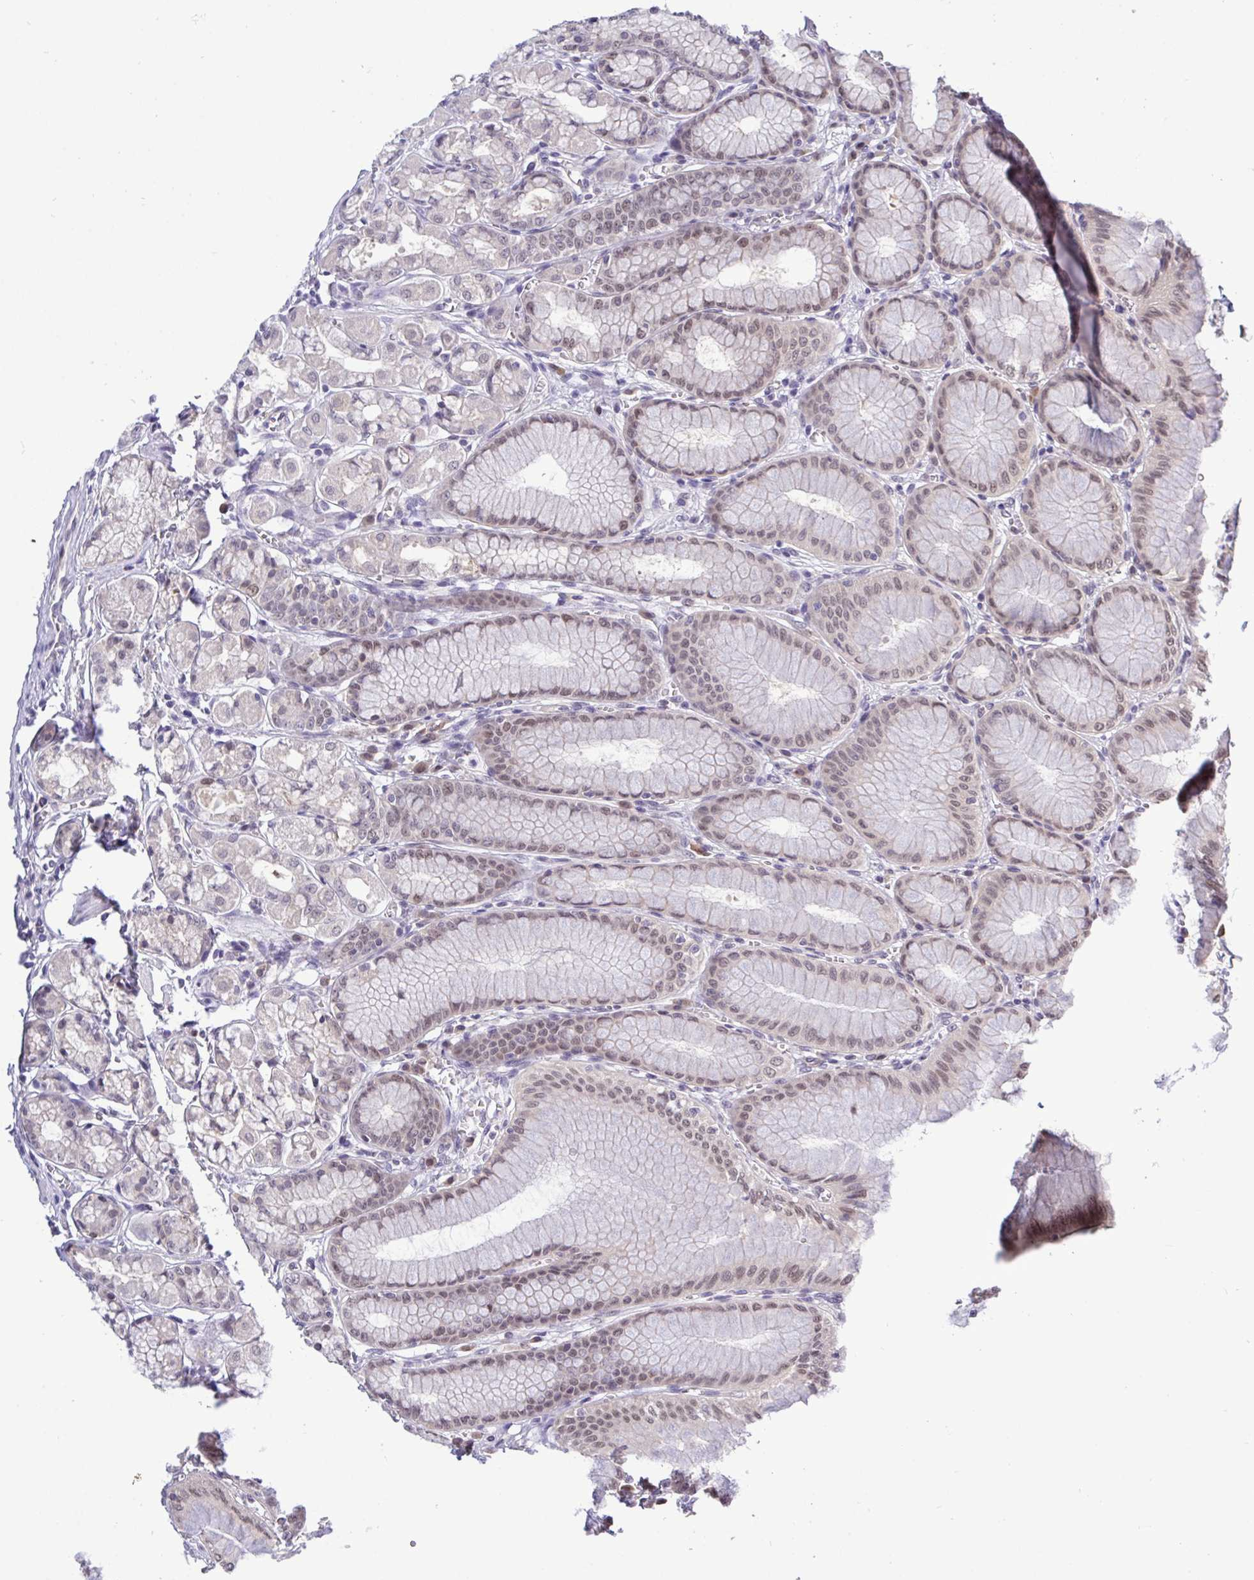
{"staining": {"intensity": "moderate", "quantity": "25%-75%", "location": "nuclear"}, "tissue": "stomach", "cell_type": "Glandular cells", "image_type": "normal", "snomed": [{"axis": "morphology", "description": "Normal tissue, NOS"}, {"axis": "topography", "description": "Stomach"}, {"axis": "topography", "description": "Stomach, lower"}], "caption": "Stomach was stained to show a protein in brown. There is medium levels of moderate nuclear expression in about 25%-75% of glandular cells. The protein is shown in brown color, while the nuclei are stained blue.", "gene": "ZNF444", "patient": {"sex": "male", "age": 76}}